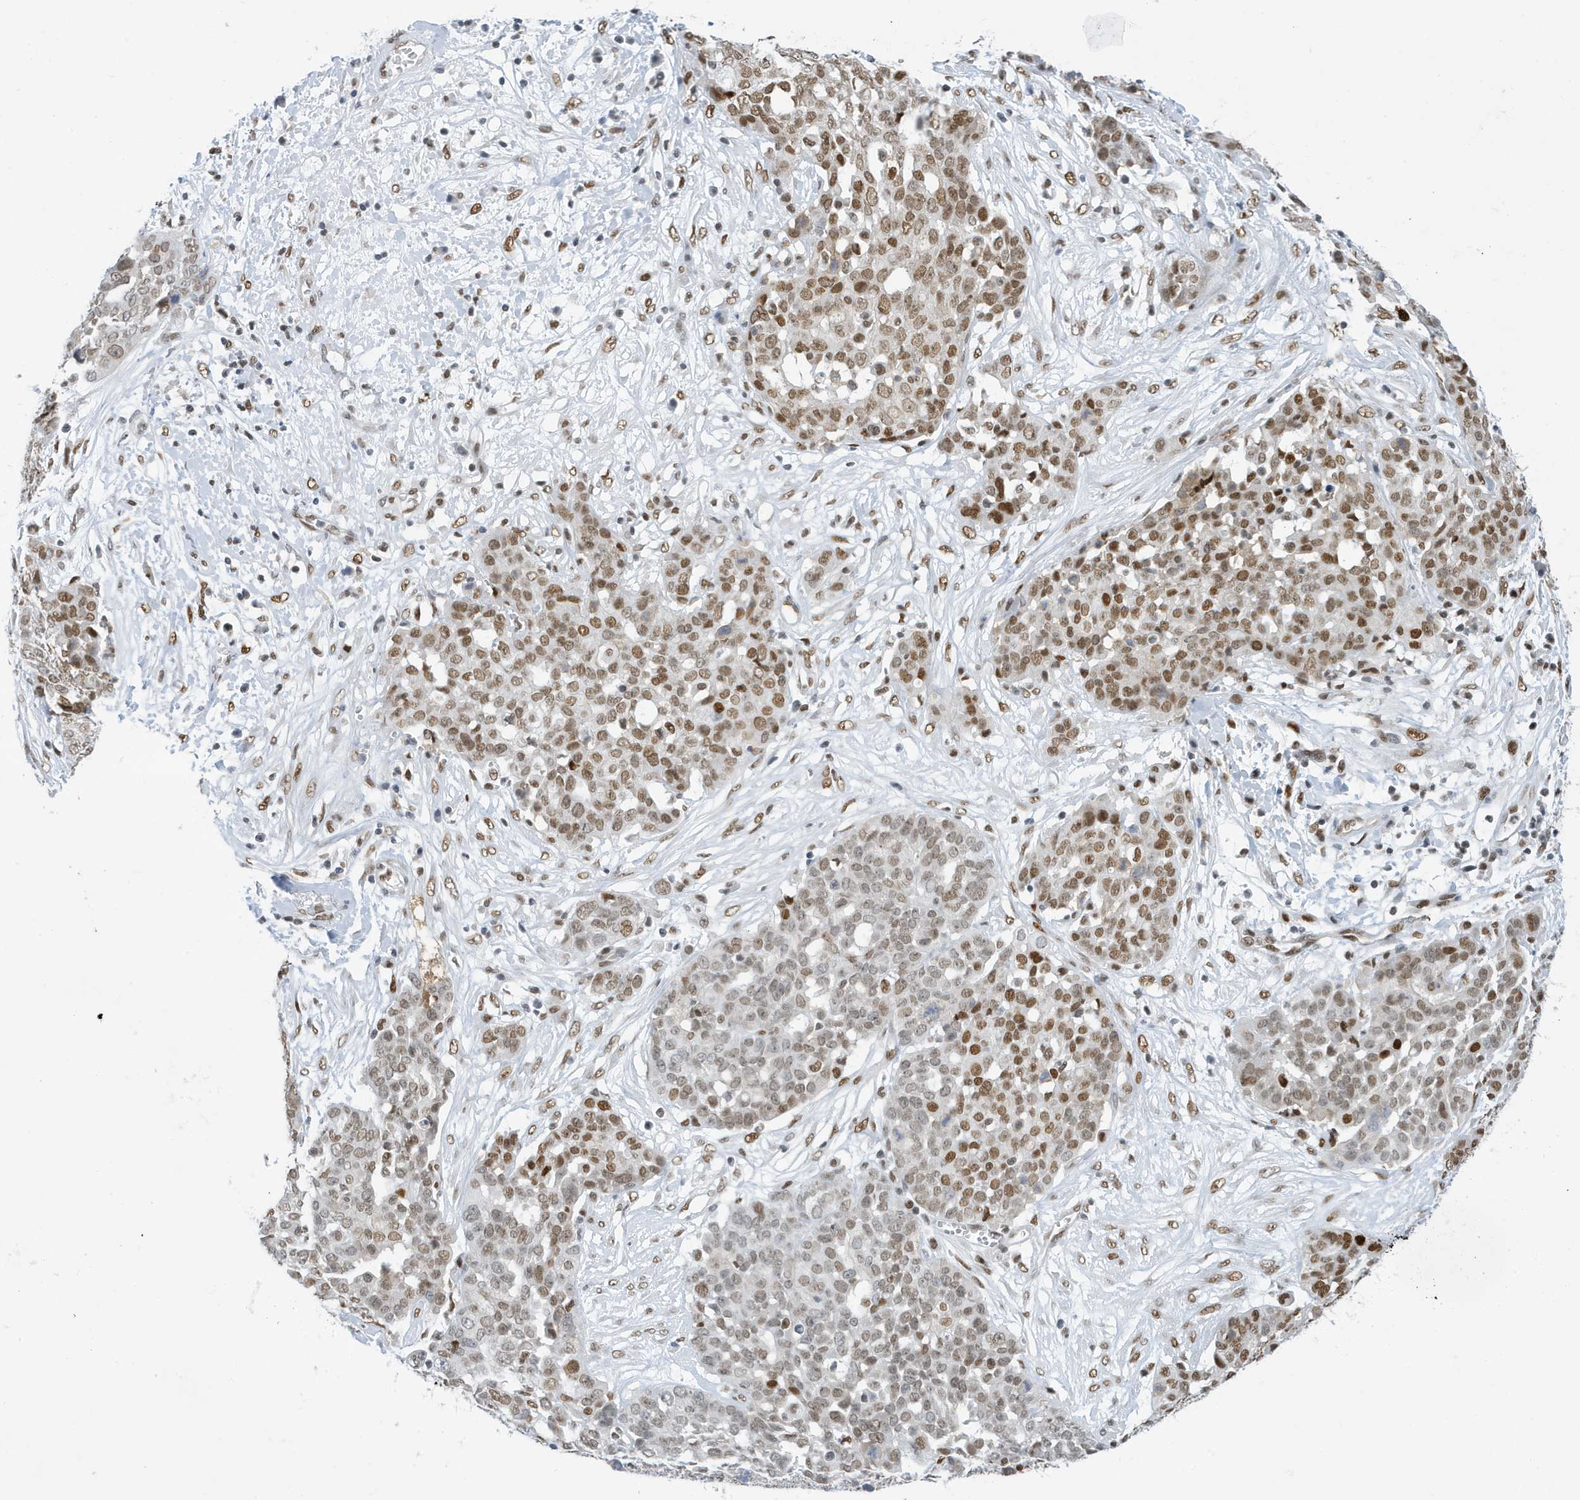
{"staining": {"intensity": "moderate", "quantity": ">75%", "location": "nuclear"}, "tissue": "ovarian cancer", "cell_type": "Tumor cells", "image_type": "cancer", "snomed": [{"axis": "morphology", "description": "Cystadenocarcinoma, serous, NOS"}, {"axis": "topography", "description": "Soft tissue"}, {"axis": "topography", "description": "Ovary"}], "caption": "DAB immunohistochemical staining of human ovarian serous cystadenocarcinoma reveals moderate nuclear protein staining in about >75% of tumor cells. The staining was performed using DAB (3,3'-diaminobenzidine), with brown indicating positive protein expression. Nuclei are stained blue with hematoxylin.", "gene": "PCYT1A", "patient": {"sex": "female", "age": 57}}